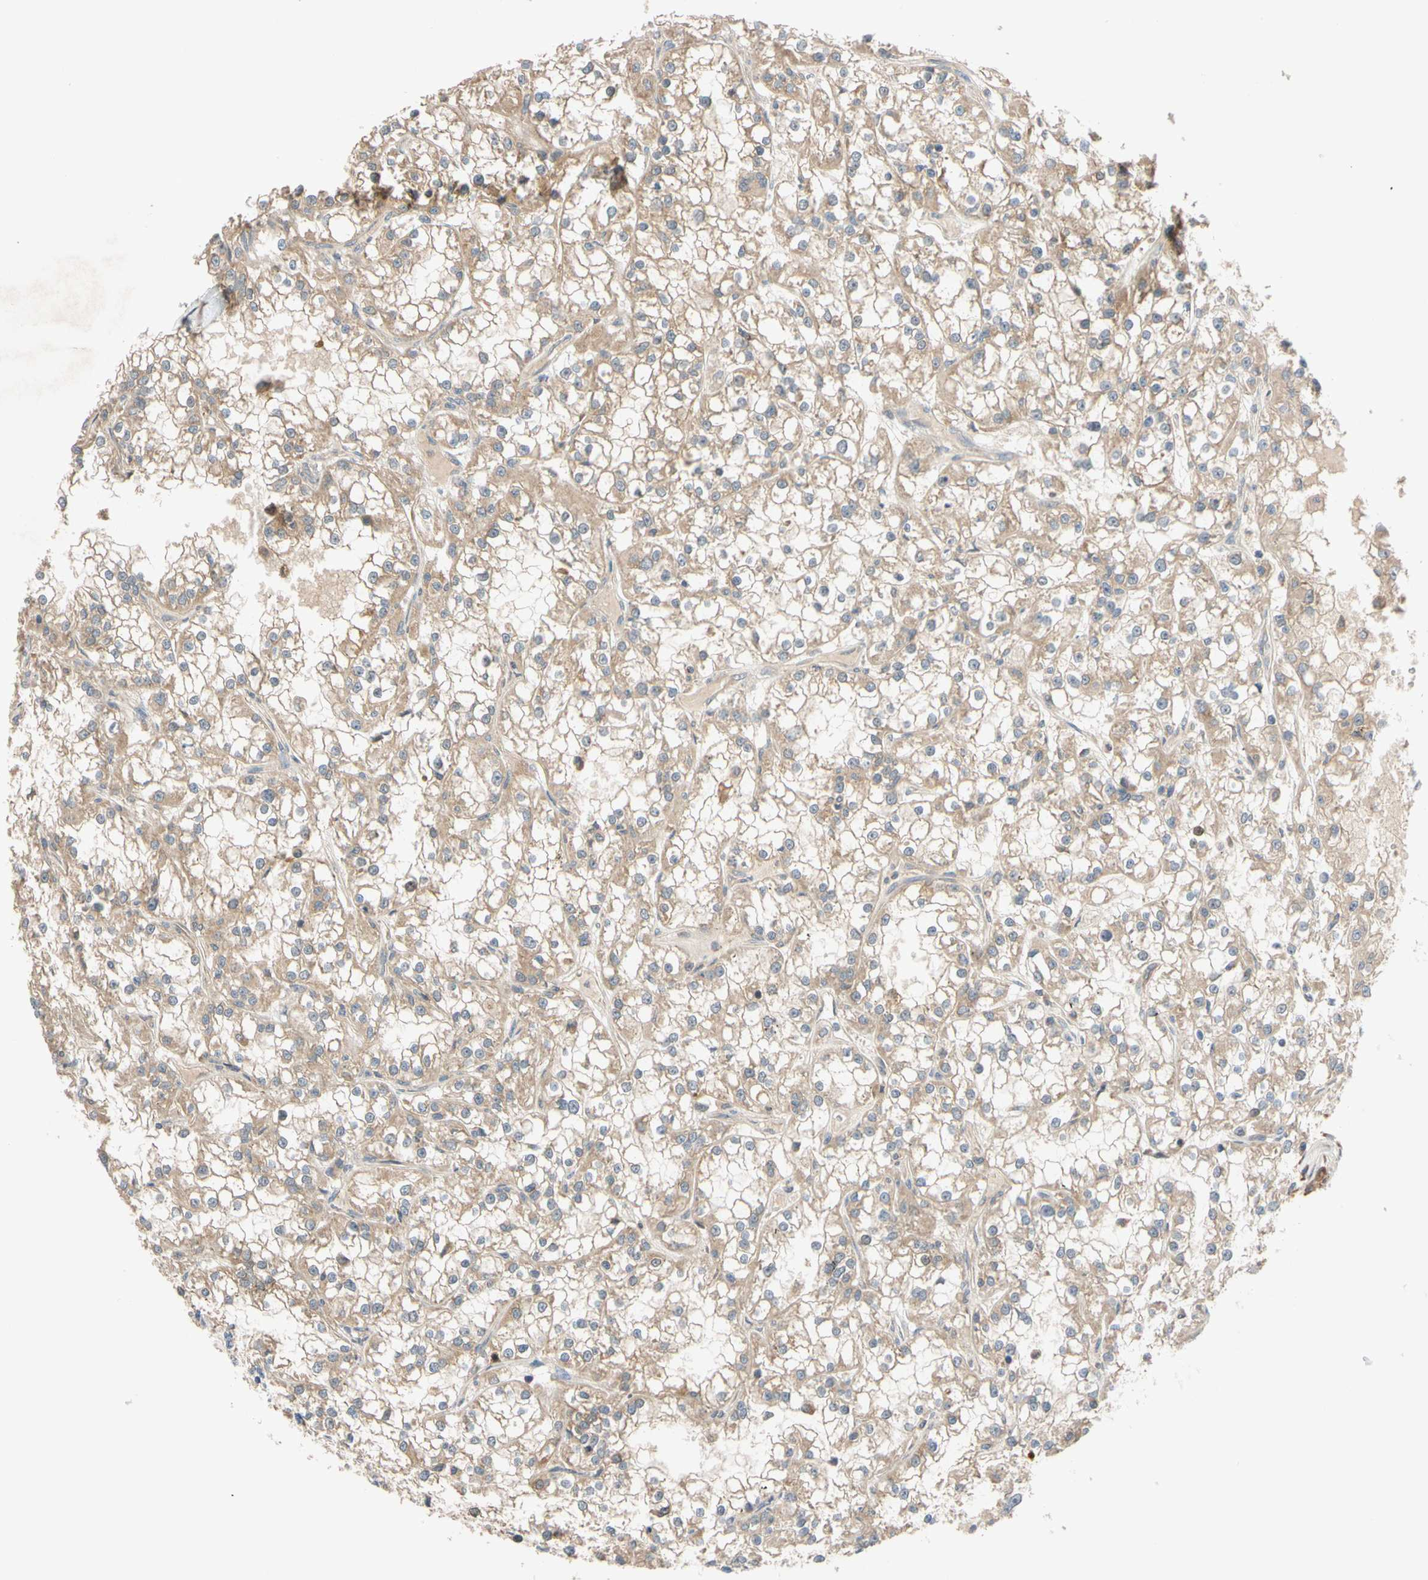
{"staining": {"intensity": "moderate", "quantity": ">75%", "location": "cytoplasmic/membranous"}, "tissue": "renal cancer", "cell_type": "Tumor cells", "image_type": "cancer", "snomed": [{"axis": "morphology", "description": "Adenocarcinoma, NOS"}, {"axis": "topography", "description": "Kidney"}], "caption": "Immunohistochemistry (DAB (3,3'-diaminobenzidine)) staining of human renal cancer (adenocarcinoma) exhibits moderate cytoplasmic/membranous protein positivity in approximately >75% of tumor cells.", "gene": "MBTPS2", "patient": {"sex": "female", "age": 52}}